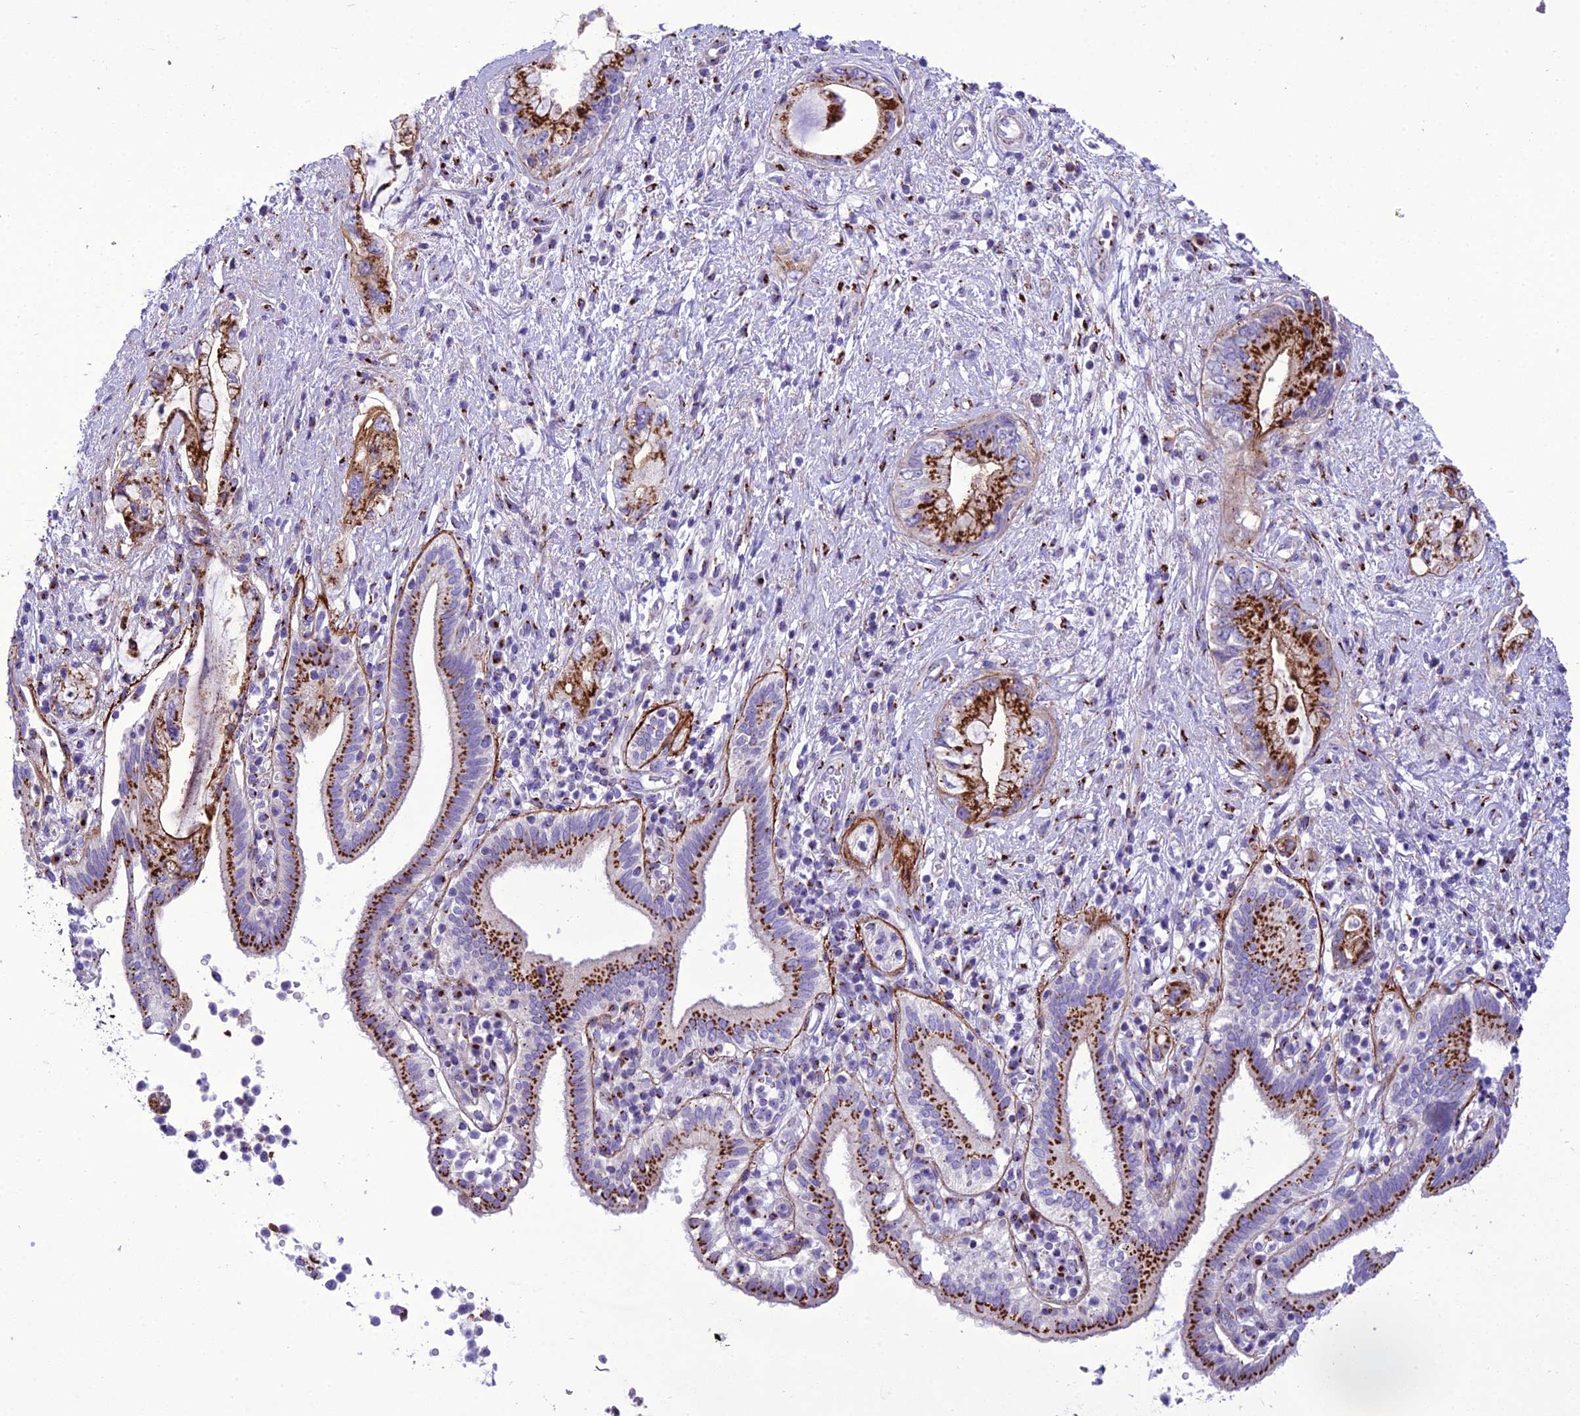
{"staining": {"intensity": "strong", "quantity": ">75%", "location": "cytoplasmic/membranous"}, "tissue": "pancreatic cancer", "cell_type": "Tumor cells", "image_type": "cancer", "snomed": [{"axis": "morphology", "description": "Adenocarcinoma, NOS"}, {"axis": "topography", "description": "Pancreas"}], "caption": "Immunohistochemistry (IHC) micrograph of neoplastic tissue: human pancreatic cancer stained using immunohistochemistry (IHC) displays high levels of strong protein expression localized specifically in the cytoplasmic/membranous of tumor cells, appearing as a cytoplasmic/membranous brown color.", "gene": "GOLM2", "patient": {"sex": "female", "age": 73}}